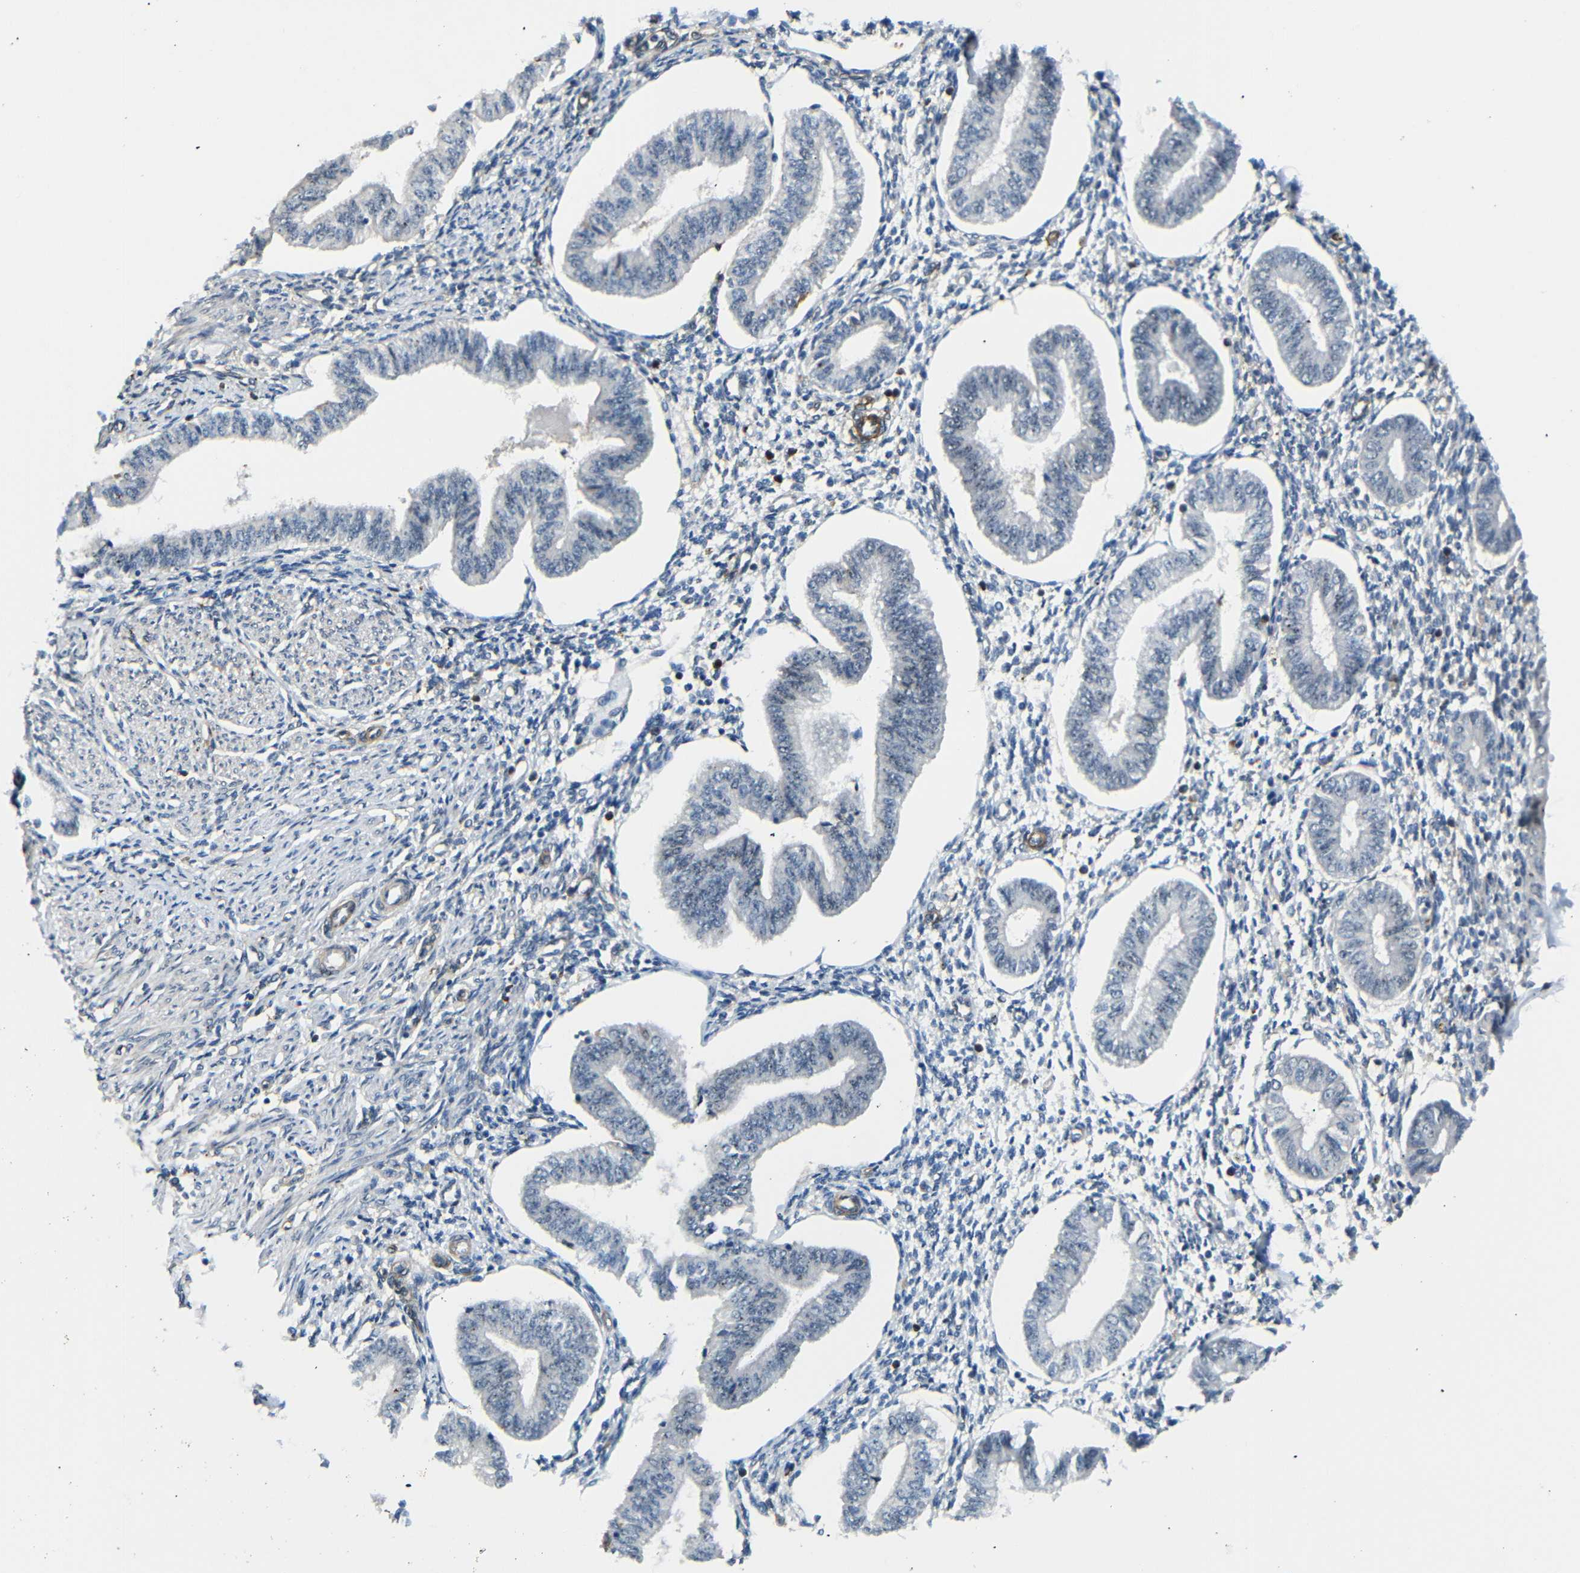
{"staining": {"intensity": "moderate", "quantity": "<25%", "location": "nuclear"}, "tissue": "endometrium", "cell_type": "Cells in endometrial stroma", "image_type": "normal", "snomed": [{"axis": "morphology", "description": "Normal tissue, NOS"}, {"axis": "topography", "description": "Endometrium"}], "caption": "This is a photomicrograph of immunohistochemistry (IHC) staining of unremarkable endometrium, which shows moderate expression in the nuclear of cells in endometrial stroma.", "gene": "PARN", "patient": {"sex": "female", "age": 50}}